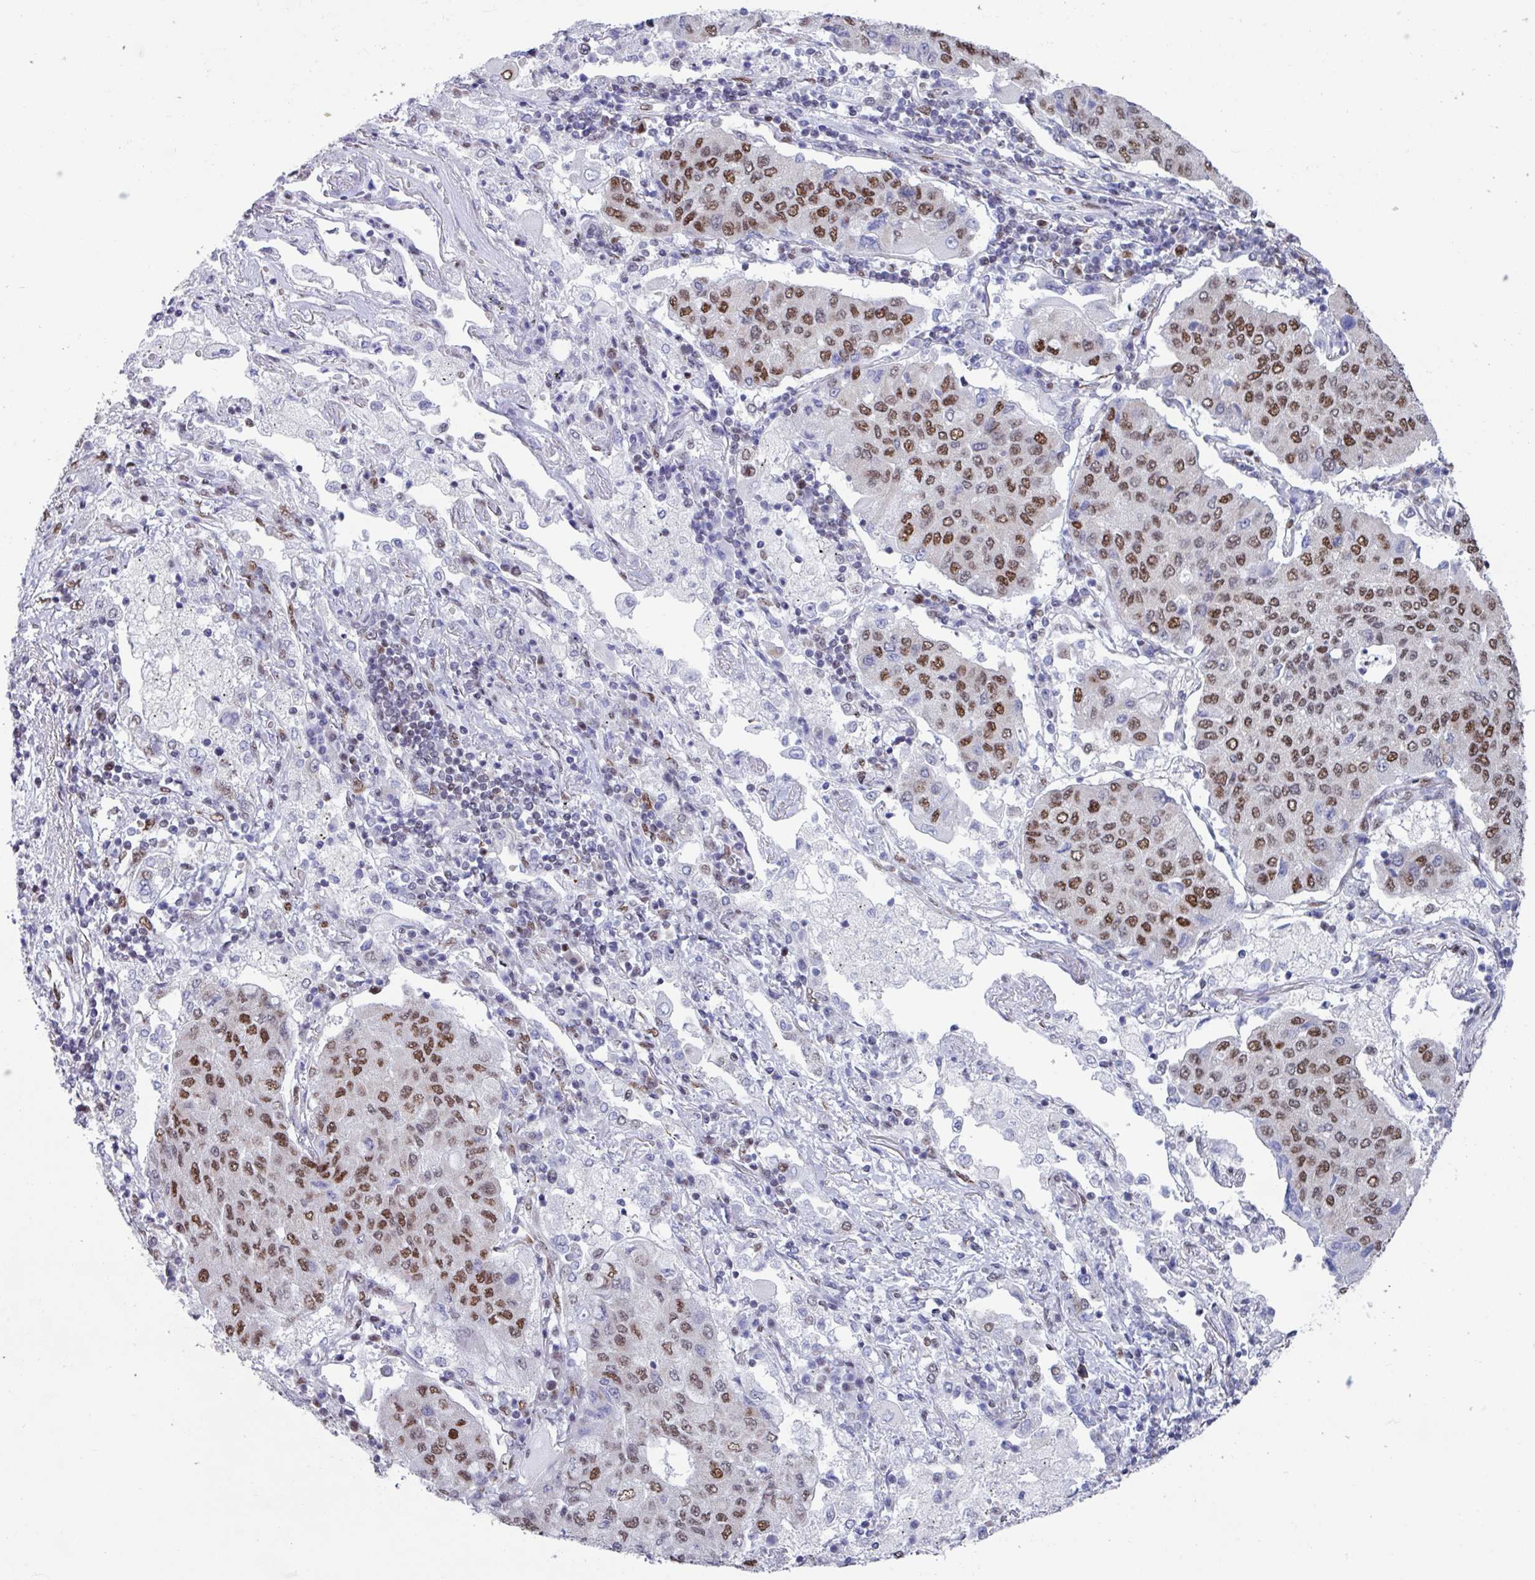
{"staining": {"intensity": "moderate", "quantity": ">75%", "location": "nuclear"}, "tissue": "lung cancer", "cell_type": "Tumor cells", "image_type": "cancer", "snomed": [{"axis": "morphology", "description": "Squamous cell carcinoma, NOS"}, {"axis": "topography", "description": "Lung"}], "caption": "Brown immunohistochemical staining in lung cancer reveals moderate nuclear staining in approximately >75% of tumor cells. (DAB IHC with brightfield microscopy, high magnification).", "gene": "PUF60", "patient": {"sex": "male", "age": 74}}